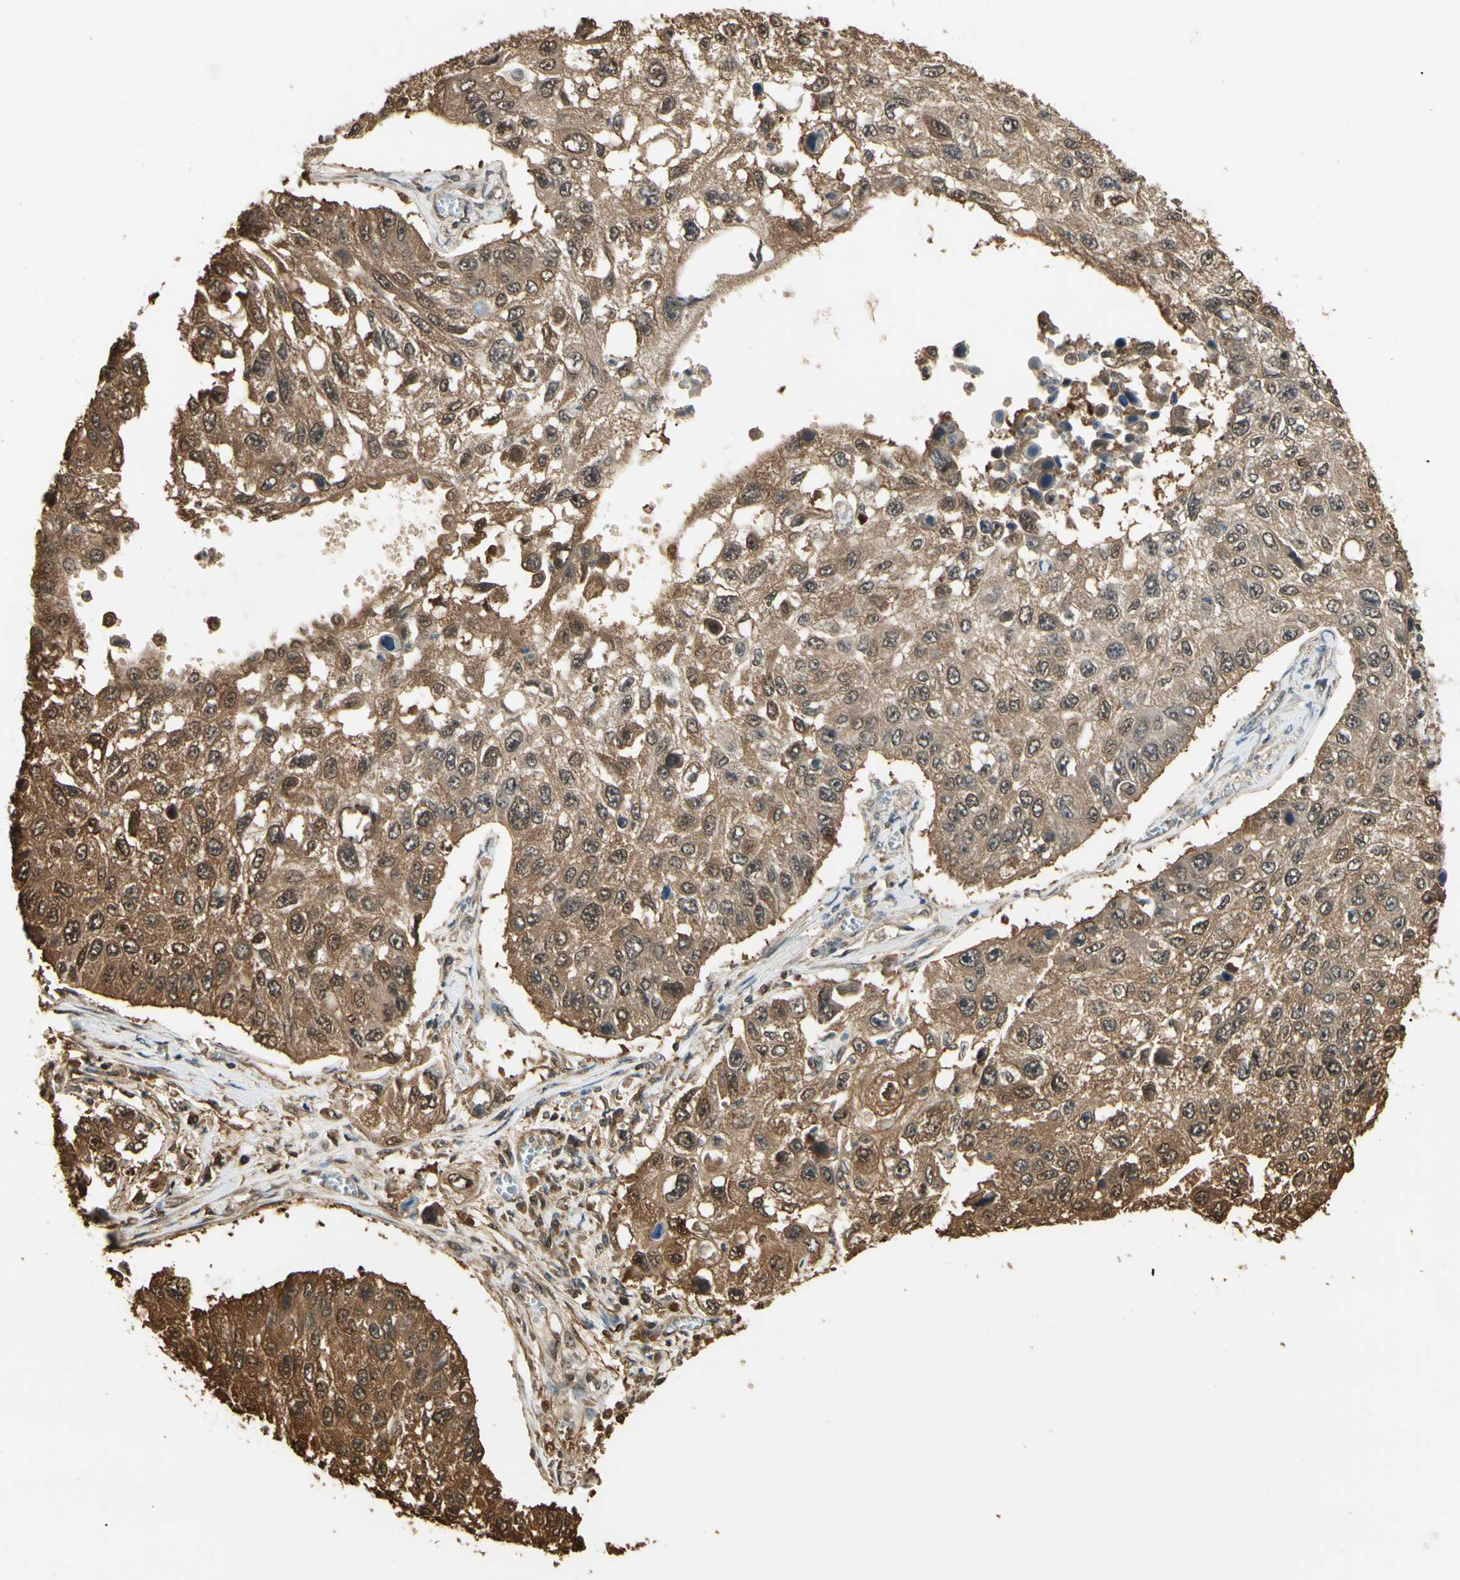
{"staining": {"intensity": "moderate", "quantity": ">75%", "location": "cytoplasmic/membranous,nuclear"}, "tissue": "lung cancer", "cell_type": "Tumor cells", "image_type": "cancer", "snomed": [{"axis": "morphology", "description": "Squamous cell carcinoma, NOS"}, {"axis": "topography", "description": "Lung"}], "caption": "Protein expression analysis of human squamous cell carcinoma (lung) reveals moderate cytoplasmic/membranous and nuclear expression in approximately >75% of tumor cells.", "gene": "YWHAE", "patient": {"sex": "male", "age": 71}}